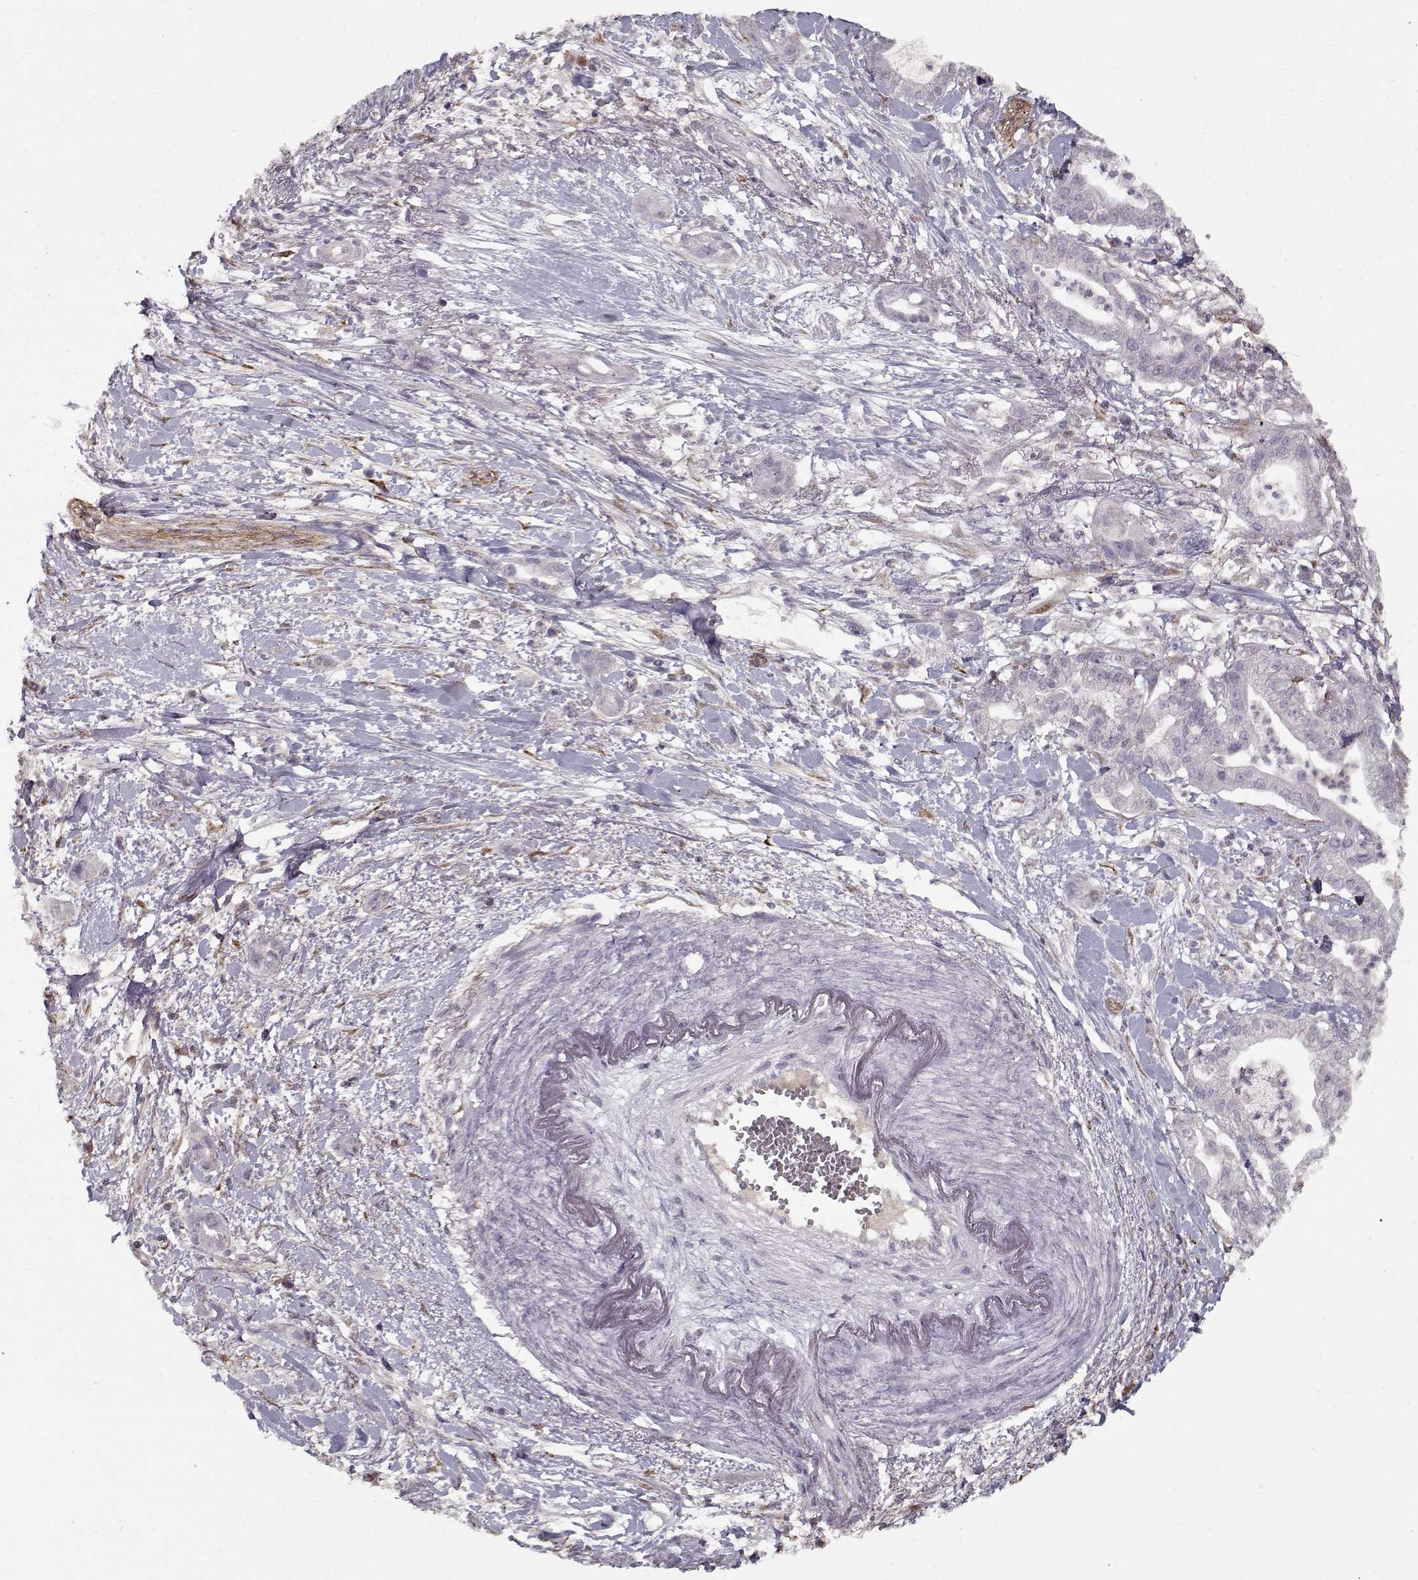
{"staining": {"intensity": "negative", "quantity": "none", "location": "none"}, "tissue": "pancreatic cancer", "cell_type": "Tumor cells", "image_type": "cancer", "snomed": [{"axis": "morphology", "description": "Normal tissue, NOS"}, {"axis": "morphology", "description": "Adenocarcinoma, NOS"}, {"axis": "topography", "description": "Lymph node"}, {"axis": "topography", "description": "Pancreas"}], "caption": "An immunohistochemistry micrograph of pancreatic cancer (adenocarcinoma) is shown. There is no staining in tumor cells of pancreatic cancer (adenocarcinoma).", "gene": "LAMA2", "patient": {"sex": "female", "age": 58}}